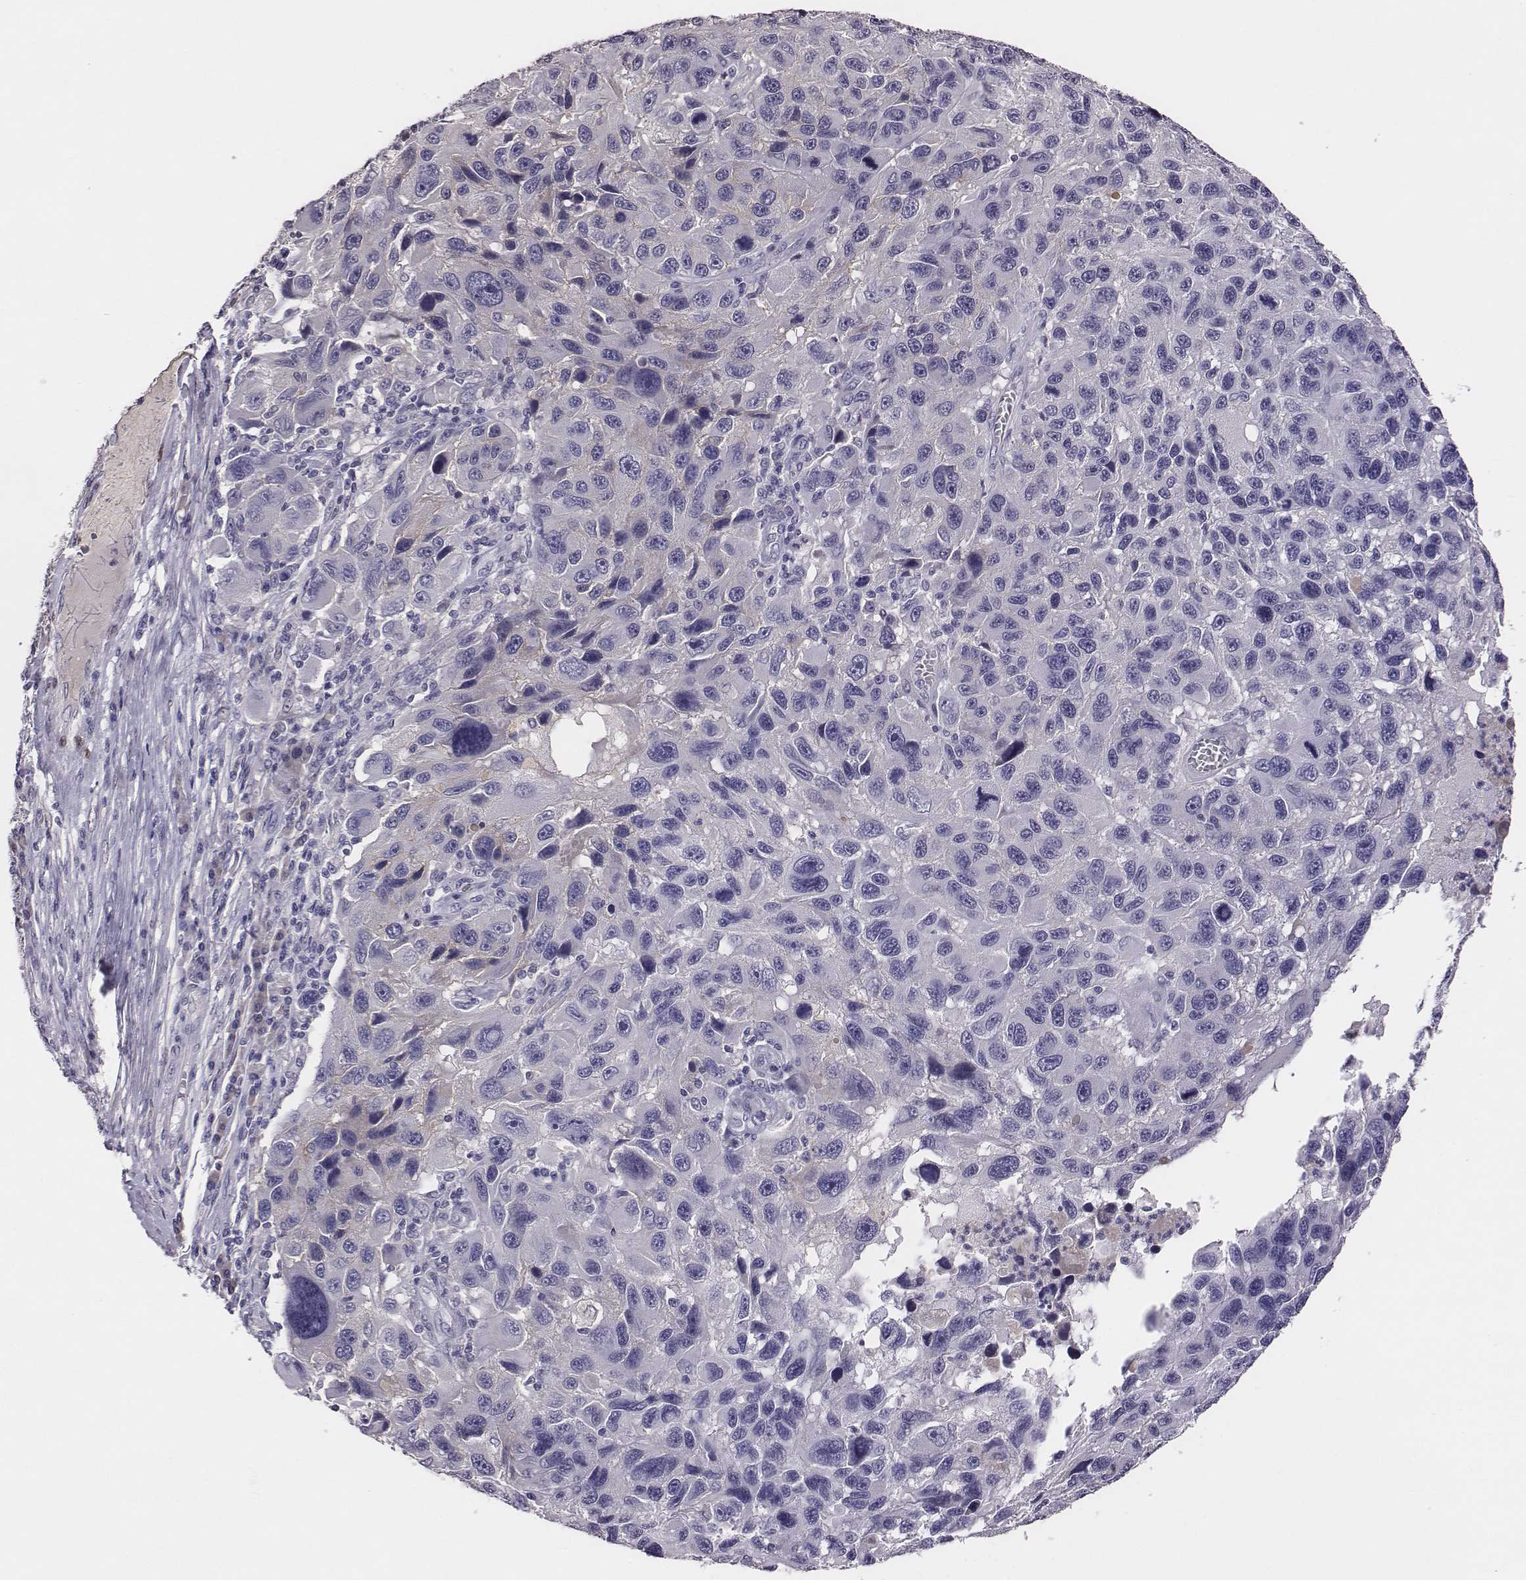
{"staining": {"intensity": "negative", "quantity": "none", "location": "none"}, "tissue": "melanoma", "cell_type": "Tumor cells", "image_type": "cancer", "snomed": [{"axis": "morphology", "description": "Malignant melanoma, NOS"}, {"axis": "topography", "description": "Skin"}], "caption": "Tumor cells show no significant positivity in melanoma.", "gene": "EN1", "patient": {"sex": "male", "age": 53}}